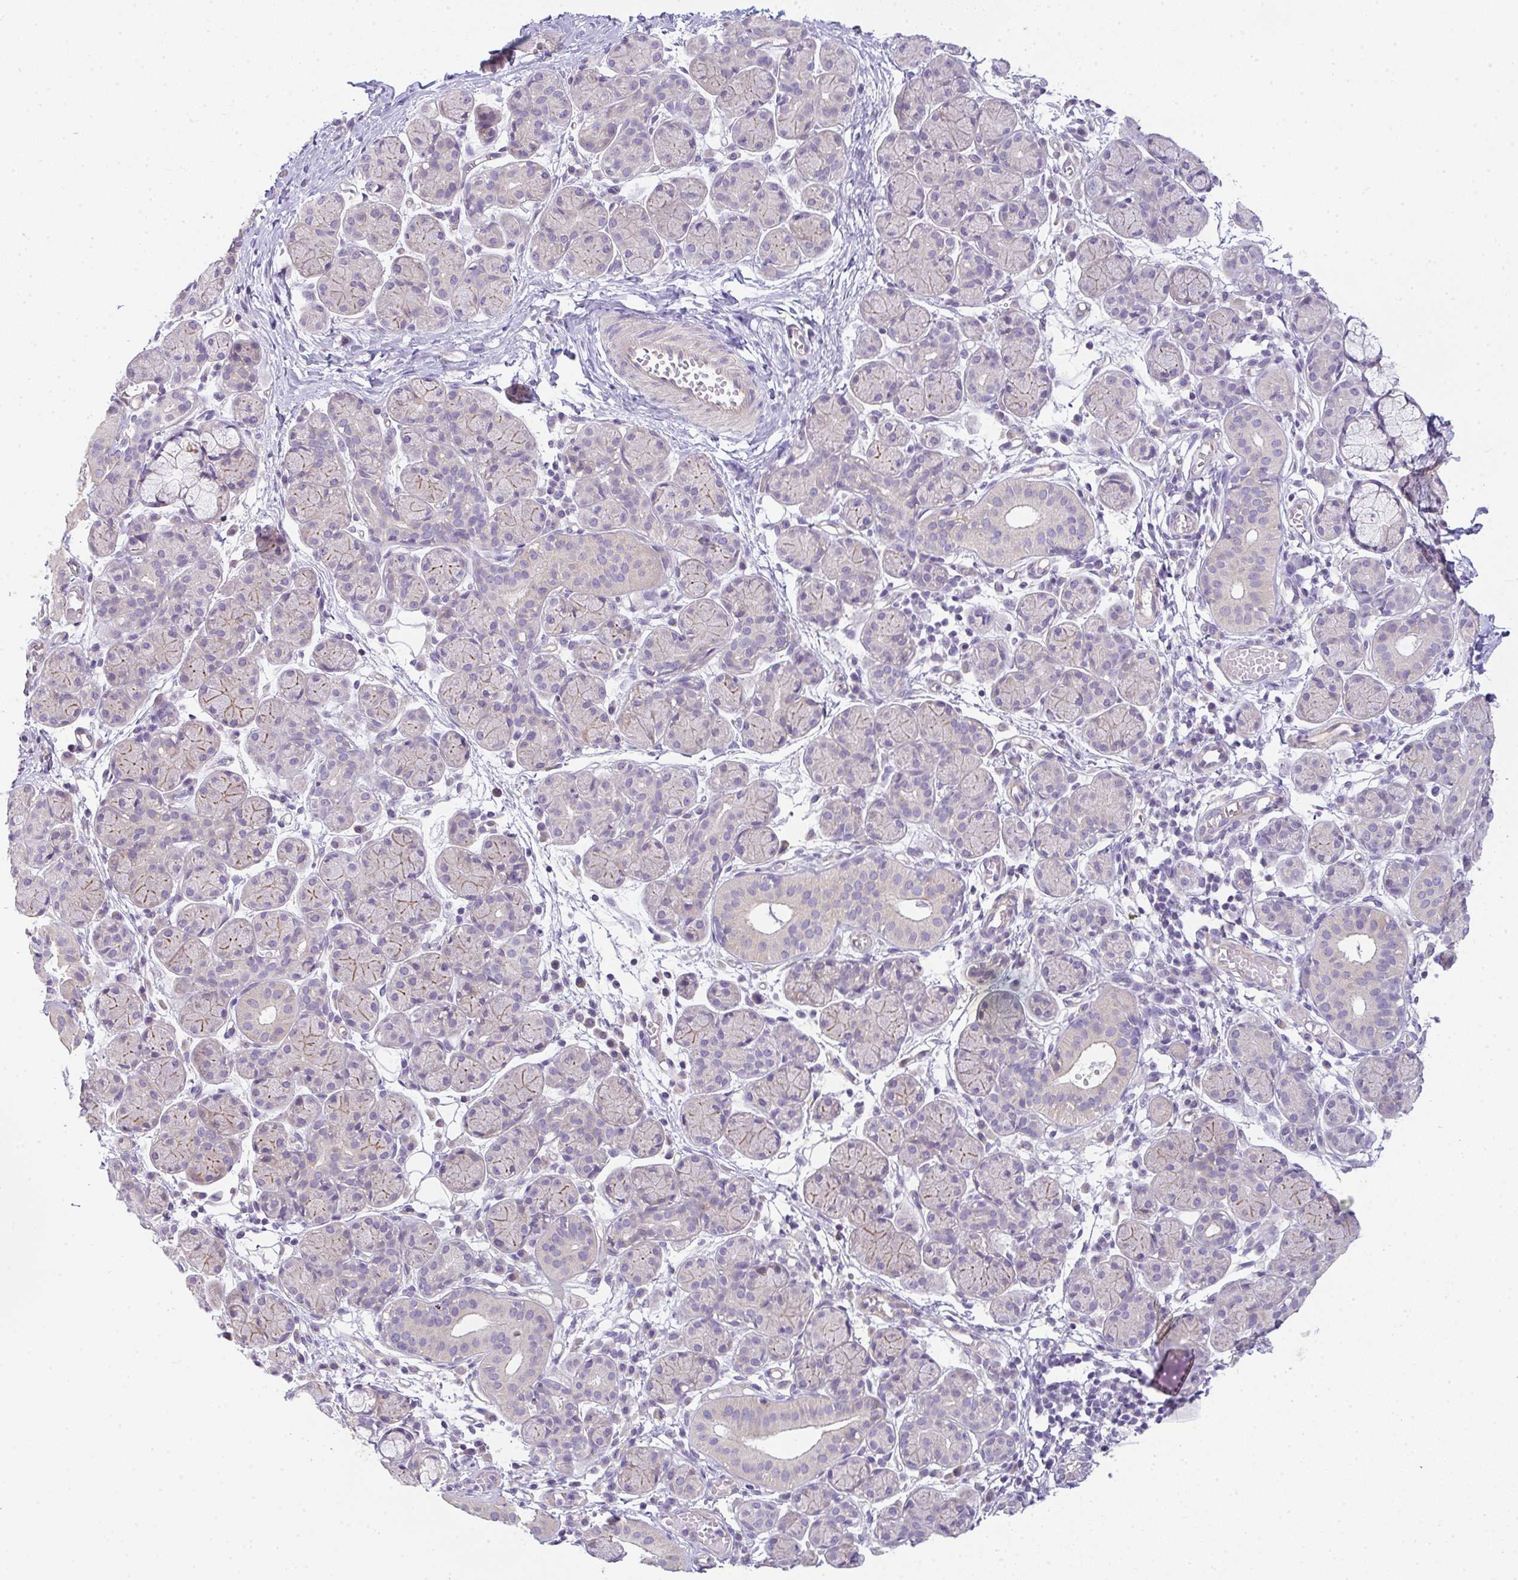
{"staining": {"intensity": "weak", "quantity": "<25%", "location": "cytoplasmic/membranous"}, "tissue": "salivary gland", "cell_type": "Glandular cells", "image_type": "normal", "snomed": [{"axis": "morphology", "description": "Normal tissue, NOS"}, {"axis": "morphology", "description": "Inflammation, NOS"}, {"axis": "topography", "description": "Lymph node"}, {"axis": "topography", "description": "Salivary gland"}], "caption": "High power microscopy photomicrograph of an immunohistochemistry (IHC) image of unremarkable salivary gland, revealing no significant positivity in glandular cells.", "gene": "FILIP1", "patient": {"sex": "male", "age": 3}}